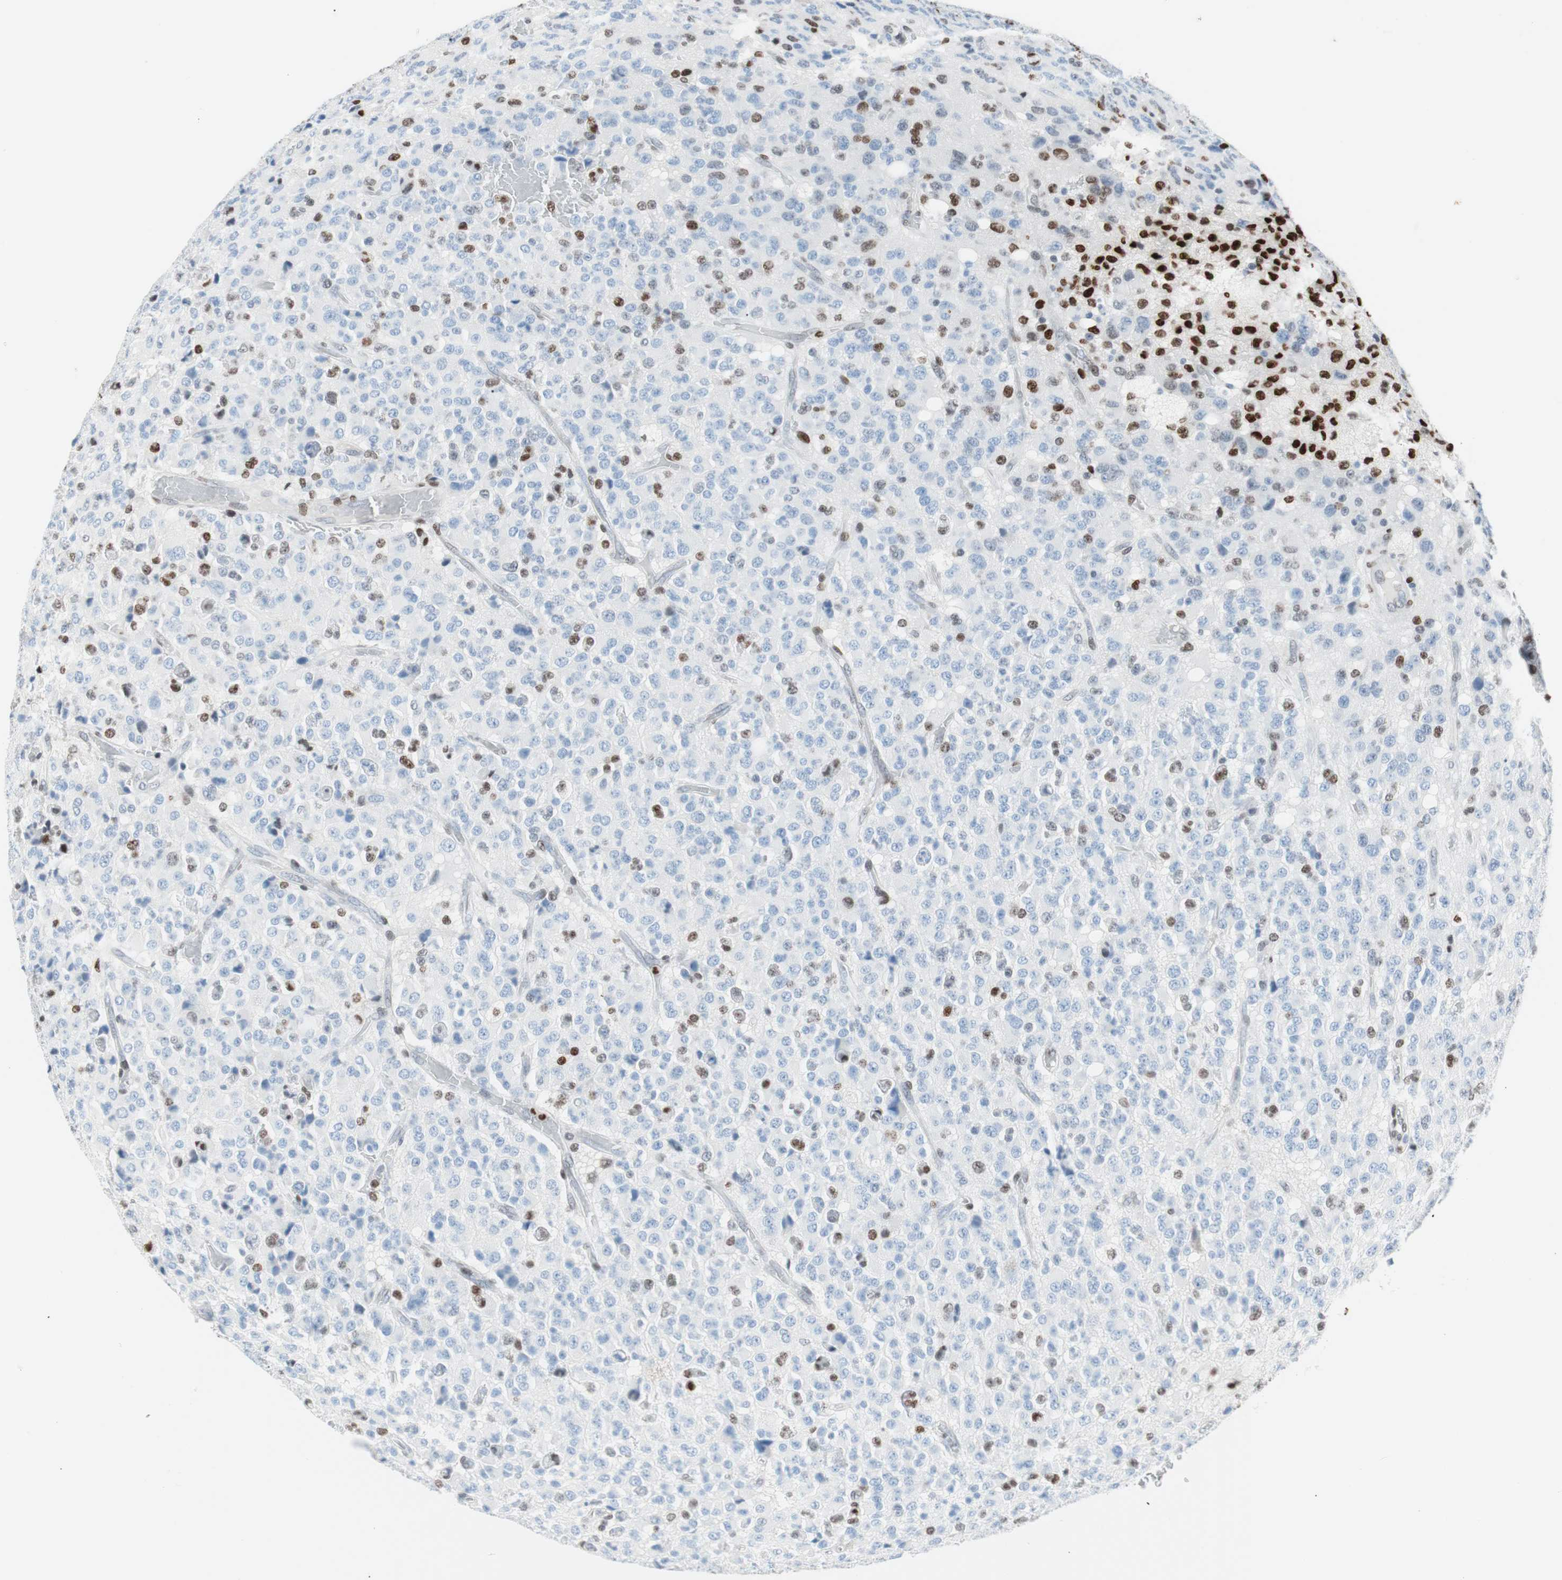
{"staining": {"intensity": "strong", "quantity": "<25%", "location": "nuclear"}, "tissue": "glioma", "cell_type": "Tumor cells", "image_type": "cancer", "snomed": [{"axis": "morphology", "description": "Glioma, malignant, High grade"}, {"axis": "topography", "description": "pancreas cauda"}], "caption": "Human glioma stained with a brown dye displays strong nuclear positive staining in about <25% of tumor cells.", "gene": "CEBPB", "patient": {"sex": "male", "age": 60}}